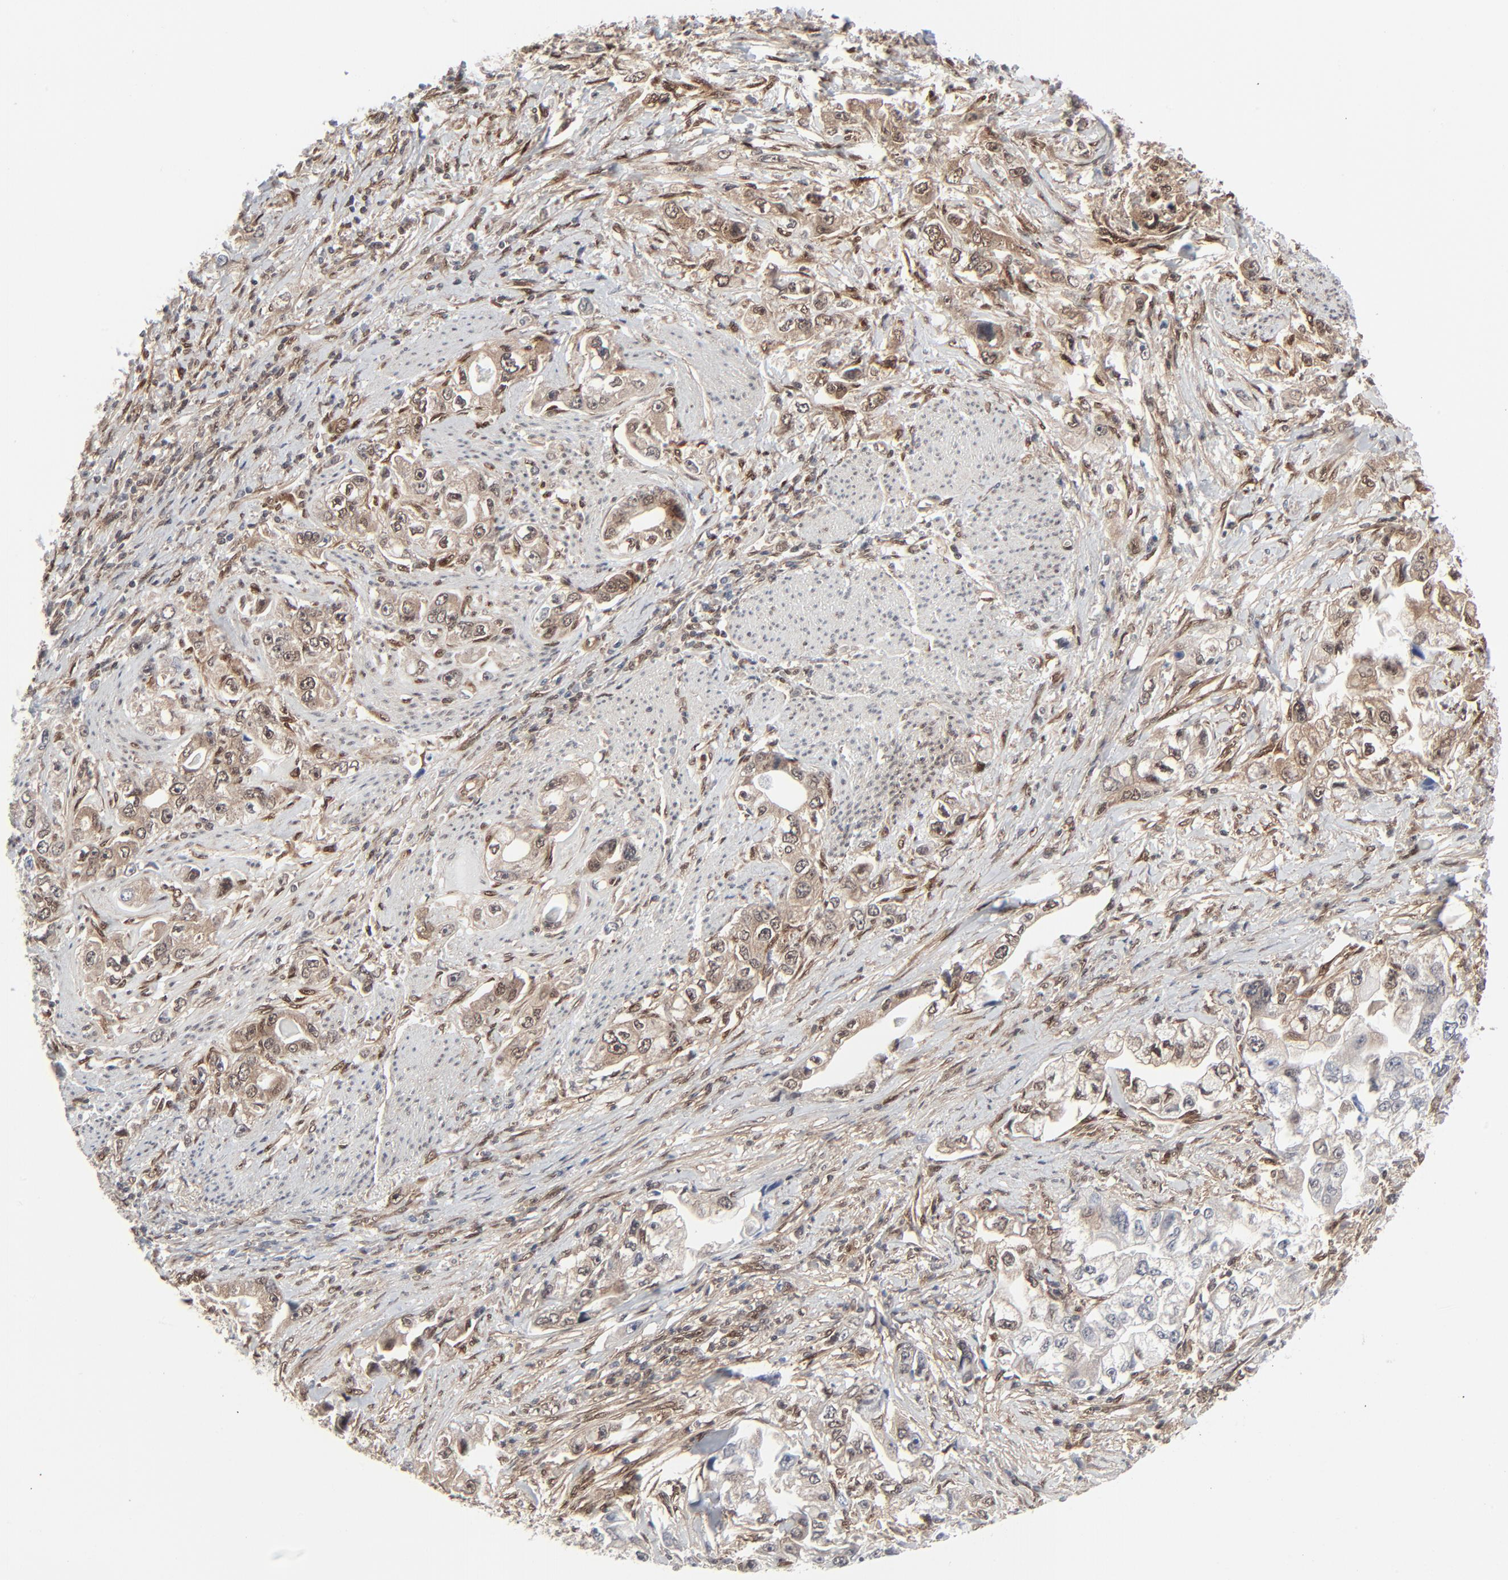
{"staining": {"intensity": "weak", "quantity": ">75%", "location": "cytoplasmic/membranous"}, "tissue": "stomach cancer", "cell_type": "Tumor cells", "image_type": "cancer", "snomed": [{"axis": "morphology", "description": "Adenocarcinoma, NOS"}, {"axis": "topography", "description": "Stomach, lower"}], "caption": "Protein staining reveals weak cytoplasmic/membranous expression in approximately >75% of tumor cells in stomach adenocarcinoma.", "gene": "AKT1", "patient": {"sex": "female", "age": 93}}